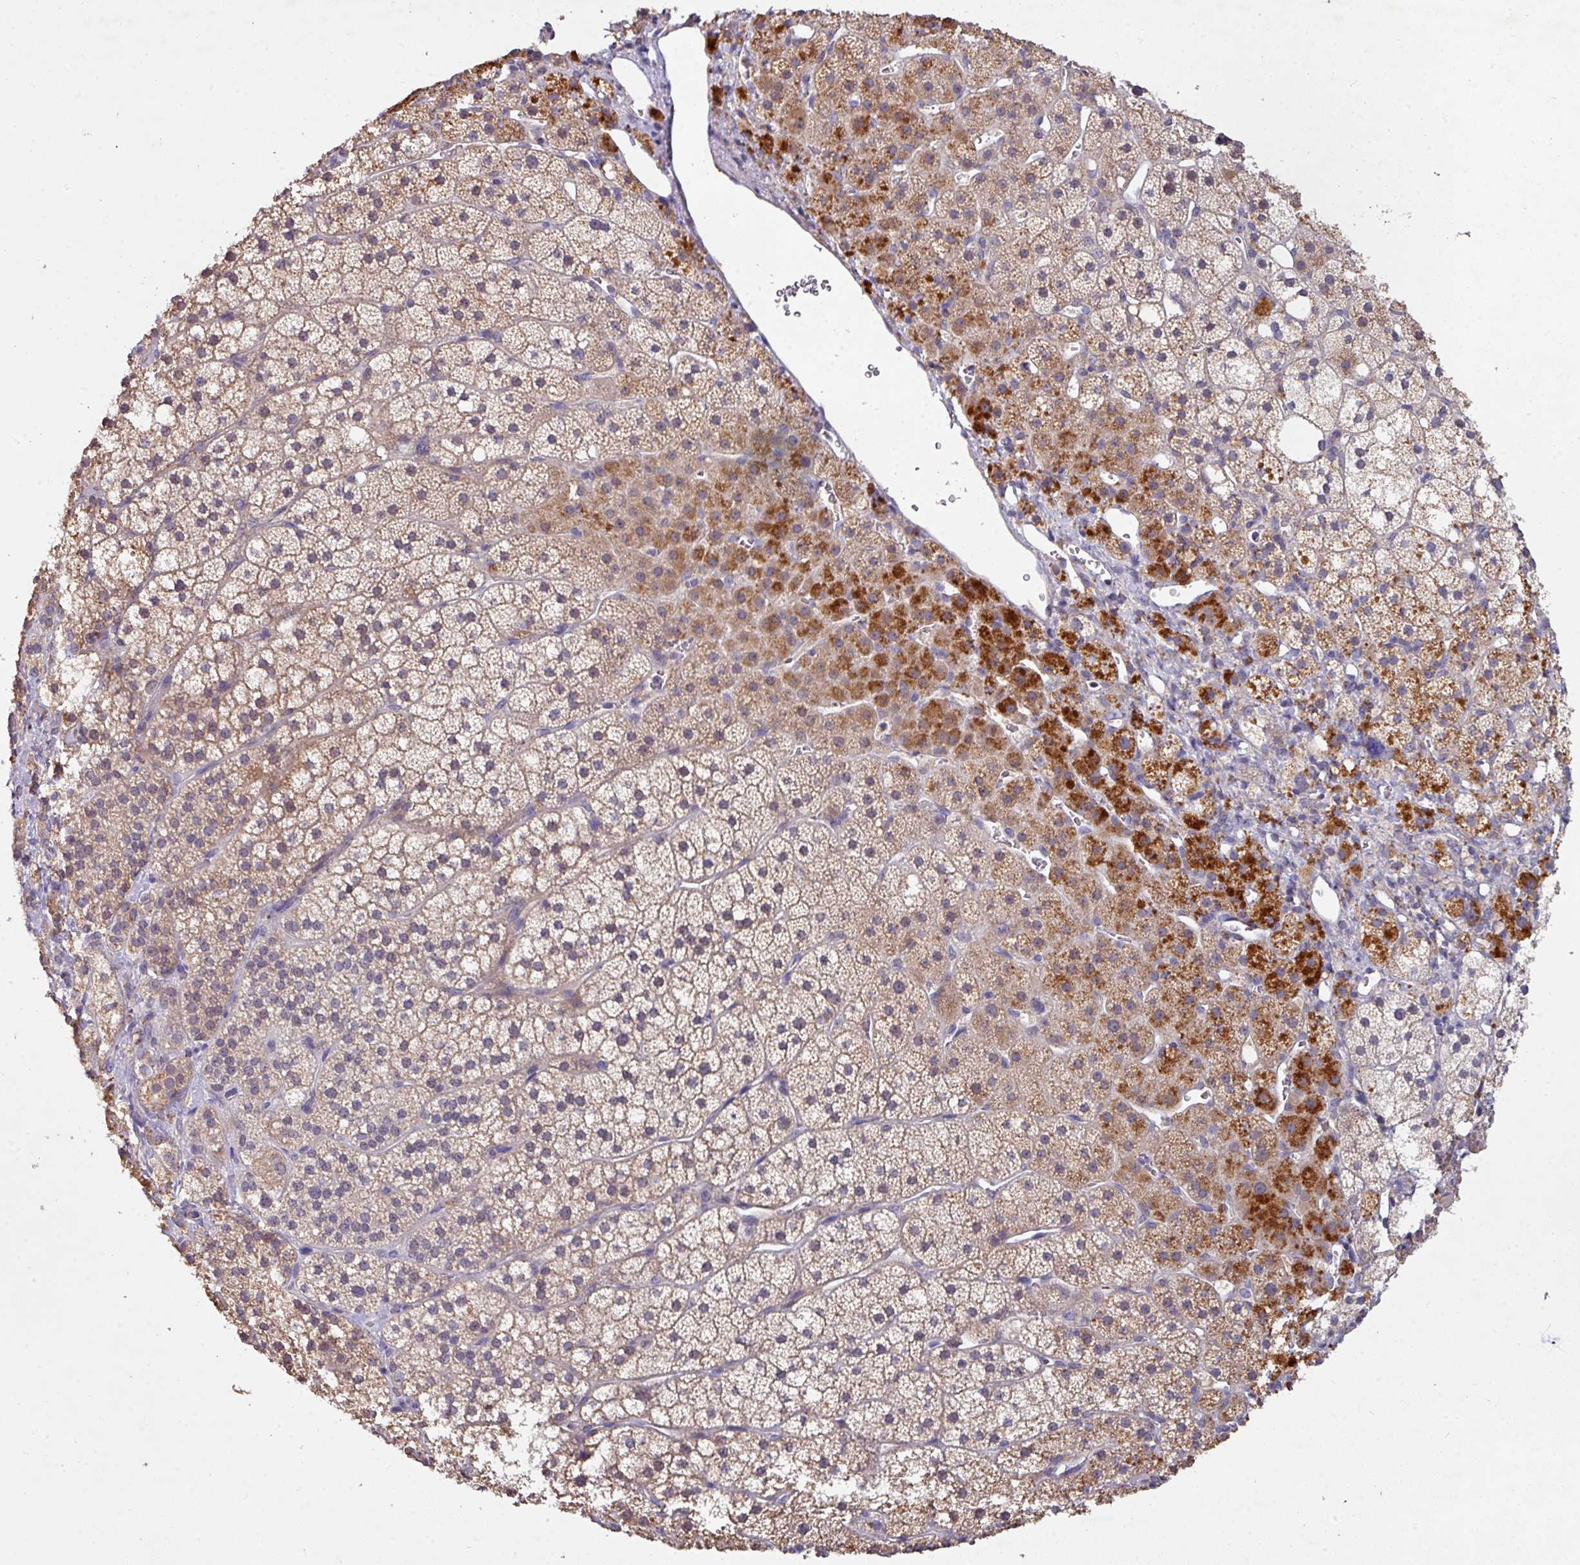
{"staining": {"intensity": "strong", "quantity": "25%-75%", "location": "cytoplasmic/membranous"}, "tissue": "adrenal gland", "cell_type": "Glandular cells", "image_type": "normal", "snomed": [{"axis": "morphology", "description": "Normal tissue, NOS"}, {"axis": "topography", "description": "Adrenal gland"}], "caption": "Strong cytoplasmic/membranous positivity for a protein is appreciated in about 25%-75% of glandular cells of normal adrenal gland using IHC.", "gene": "AEBP2", "patient": {"sex": "male", "age": 53}}